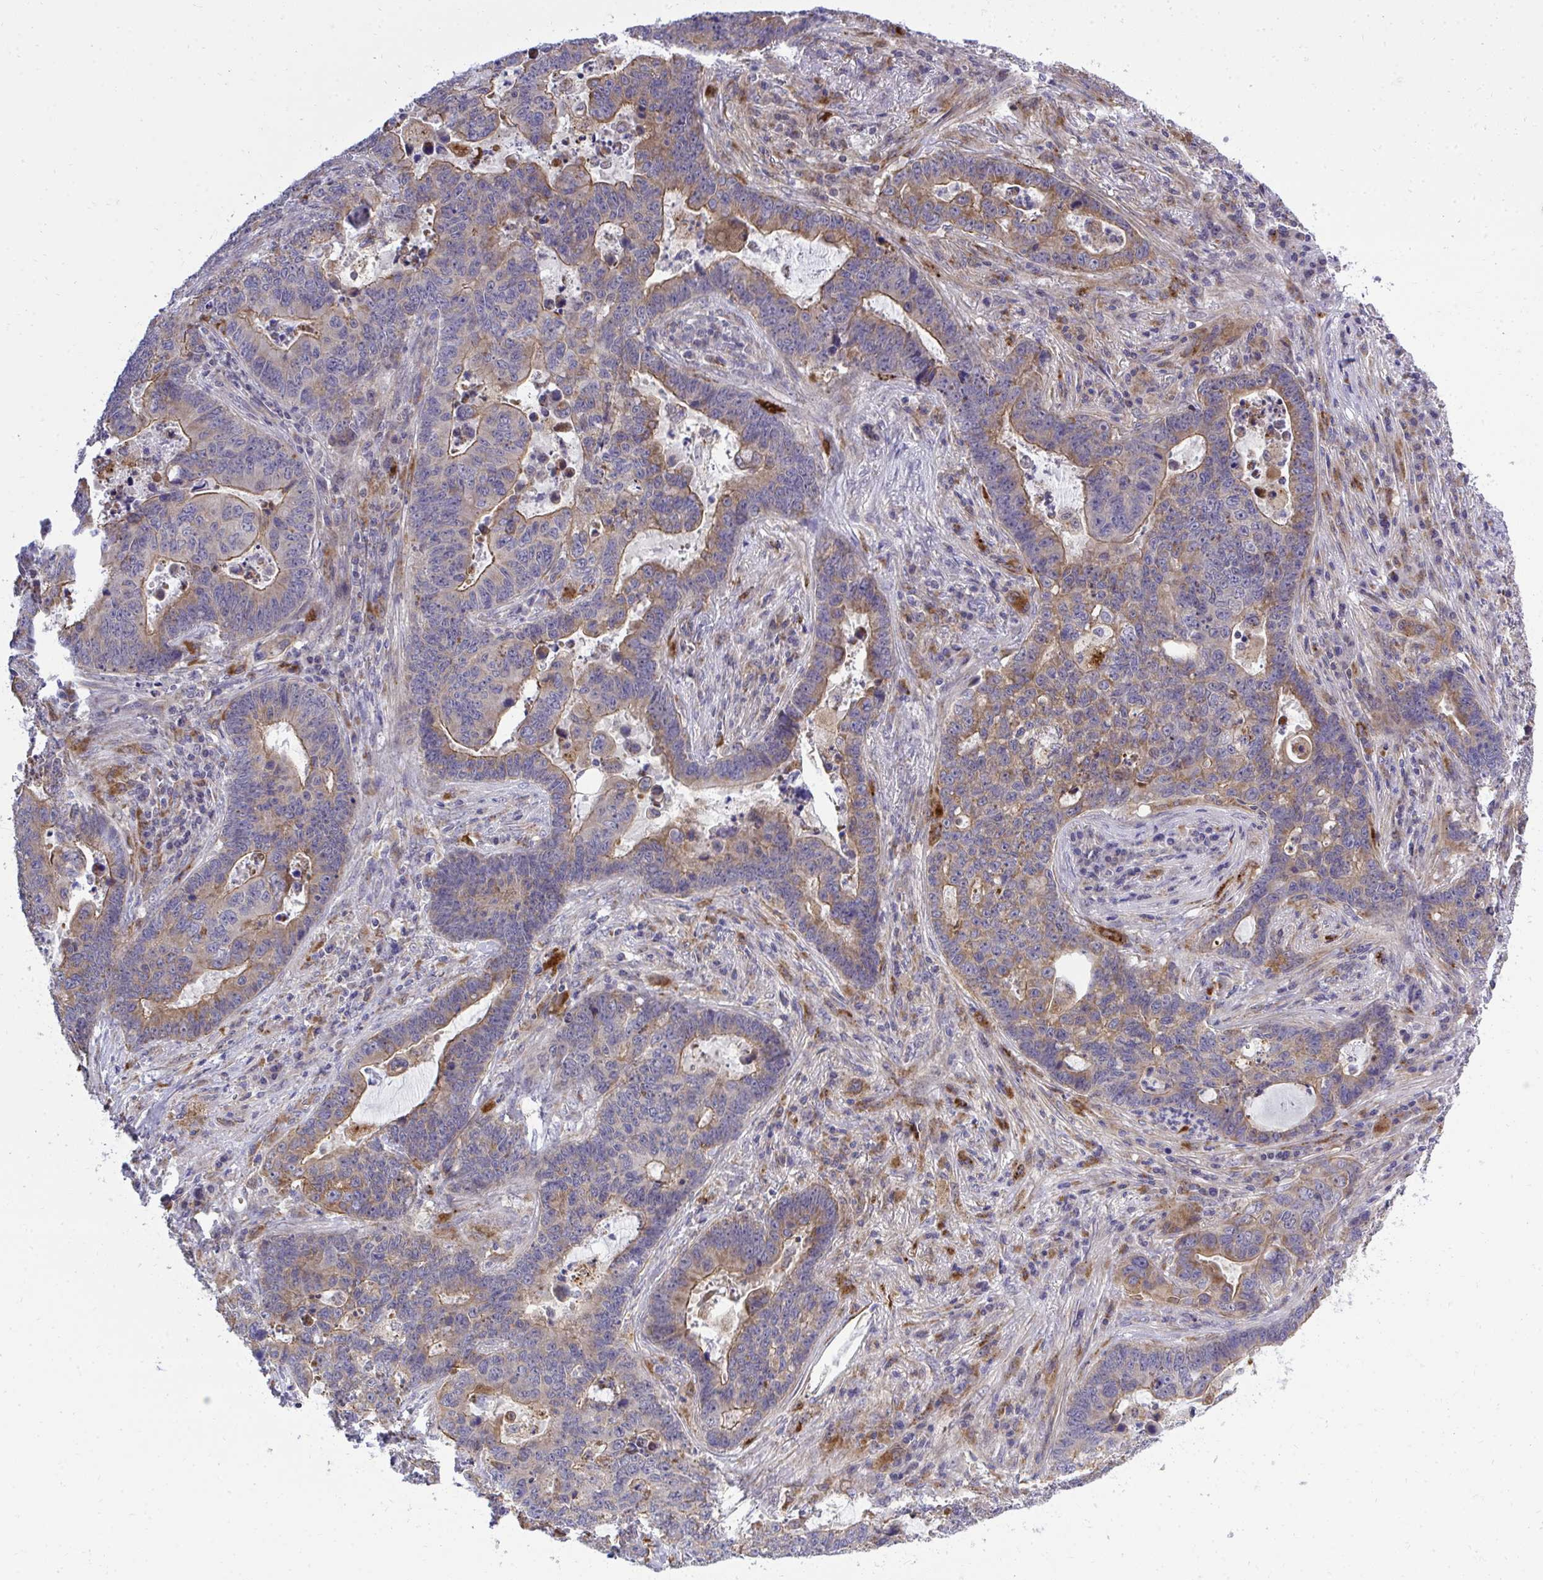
{"staining": {"intensity": "moderate", "quantity": "25%-75%", "location": "cytoplasmic/membranous"}, "tissue": "lung cancer", "cell_type": "Tumor cells", "image_type": "cancer", "snomed": [{"axis": "morphology", "description": "Aneuploidy"}, {"axis": "morphology", "description": "Adenocarcinoma, NOS"}, {"axis": "morphology", "description": "Adenocarcinoma primary or metastatic"}, {"axis": "topography", "description": "Lung"}], "caption": "Moderate cytoplasmic/membranous positivity is present in about 25%-75% of tumor cells in adenocarcinoma primary or metastatic (lung).", "gene": "XAF1", "patient": {"sex": "female", "age": 75}}